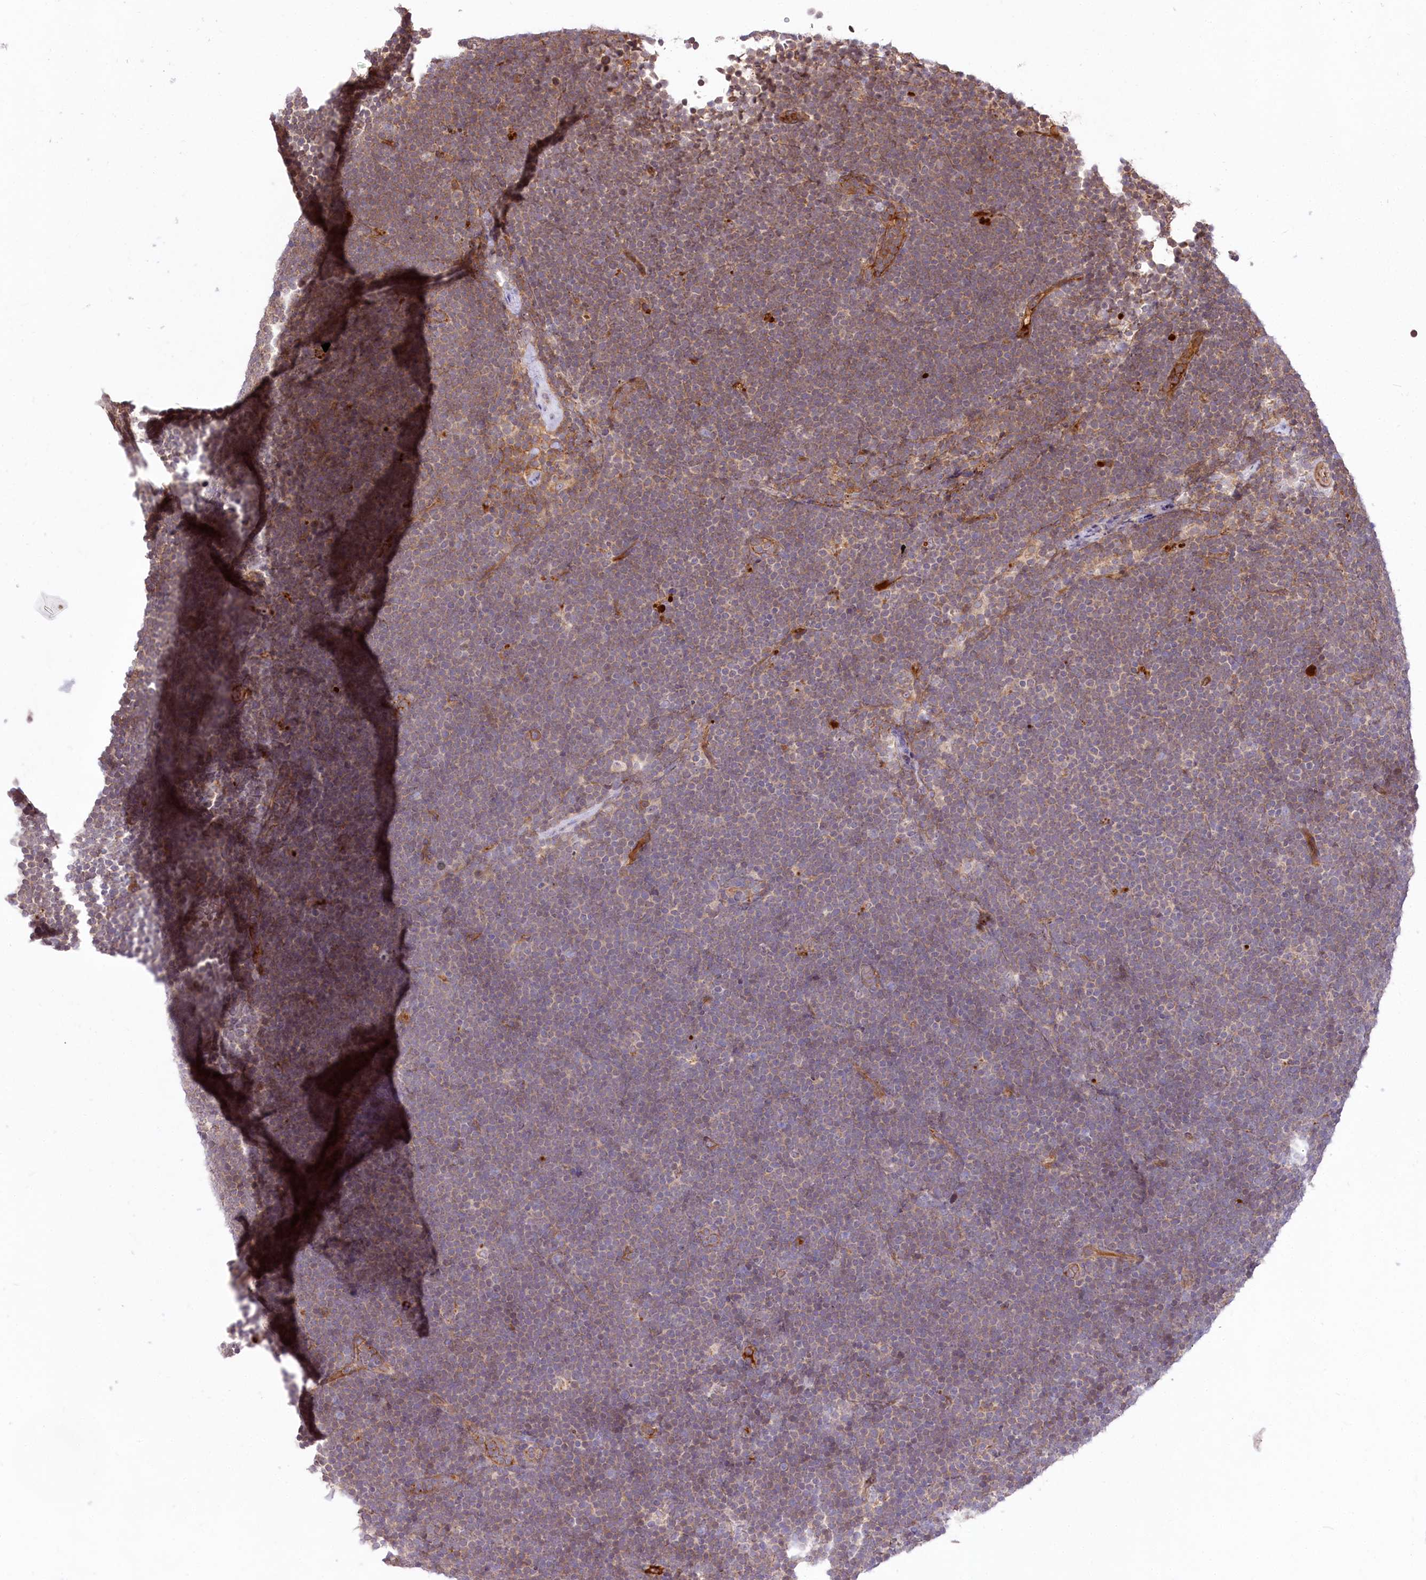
{"staining": {"intensity": "weak", "quantity": "25%-75%", "location": "cytoplasmic/membranous"}, "tissue": "lymphoma", "cell_type": "Tumor cells", "image_type": "cancer", "snomed": [{"axis": "morphology", "description": "Malignant lymphoma, non-Hodgkin's type, High grade"}, {"axis": "topography", "description": "Lymph node"}], "caption": "Protein analysis of lymphoma tissue exhibits weak cytoplasmic/membranous positivity in about 25%-75% of tumor cells.", "gene": "PSTK", "patient": {"sex": "male", "age": 13}}